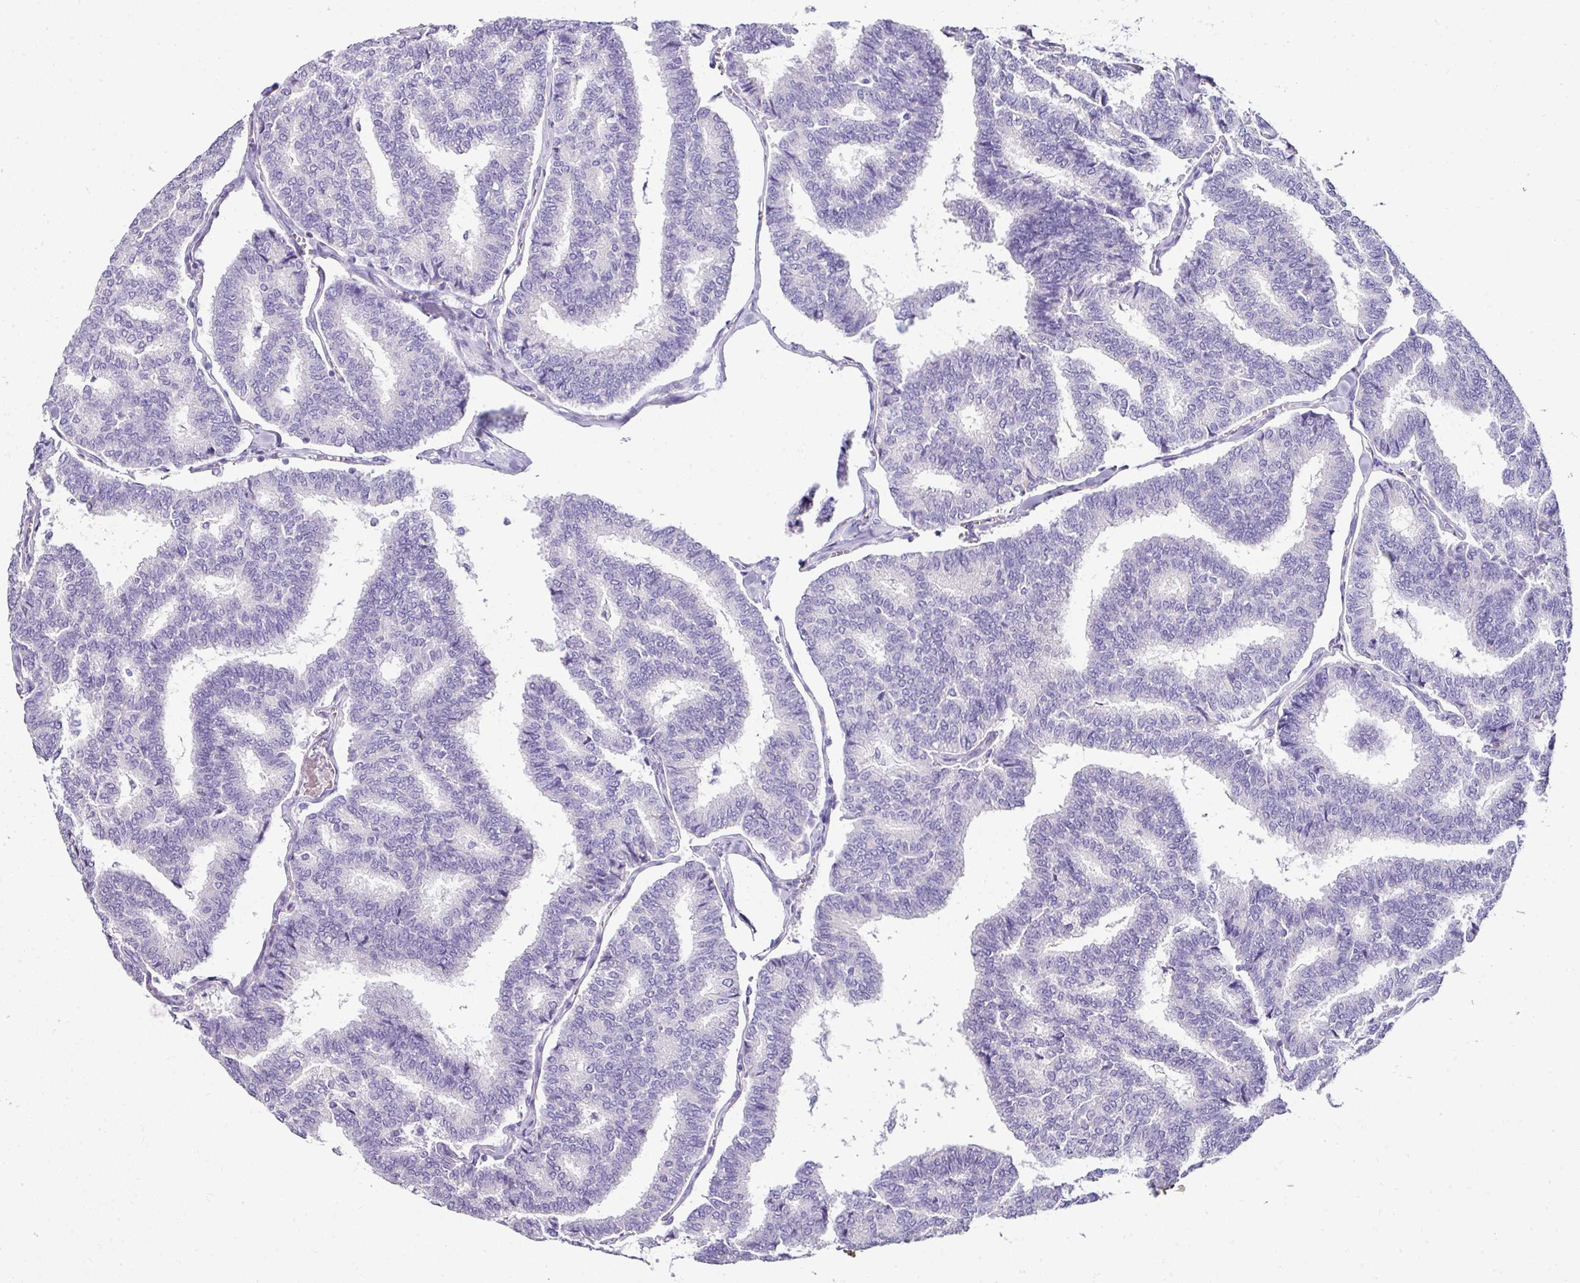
{"staining": {"intensity": "negative", "quantity": "none", "location": "none"}, "tissue": "thyroid cancer", "cell_type": "Tumor cells", "image_type": "cancer", "snomed": [{"axis": "morphology", "description": "Papillary adenocarcinoma, NOS"}, {"axis": "topography", "description": "Thyroid gland"}], "caption": "This is an immunohistochemistry image of human thyroid papillary adenocarcinoma. There is no staining in tumor cells.", "gene": "NAPSA", "patient": {"sex": "female", "age": 35}}